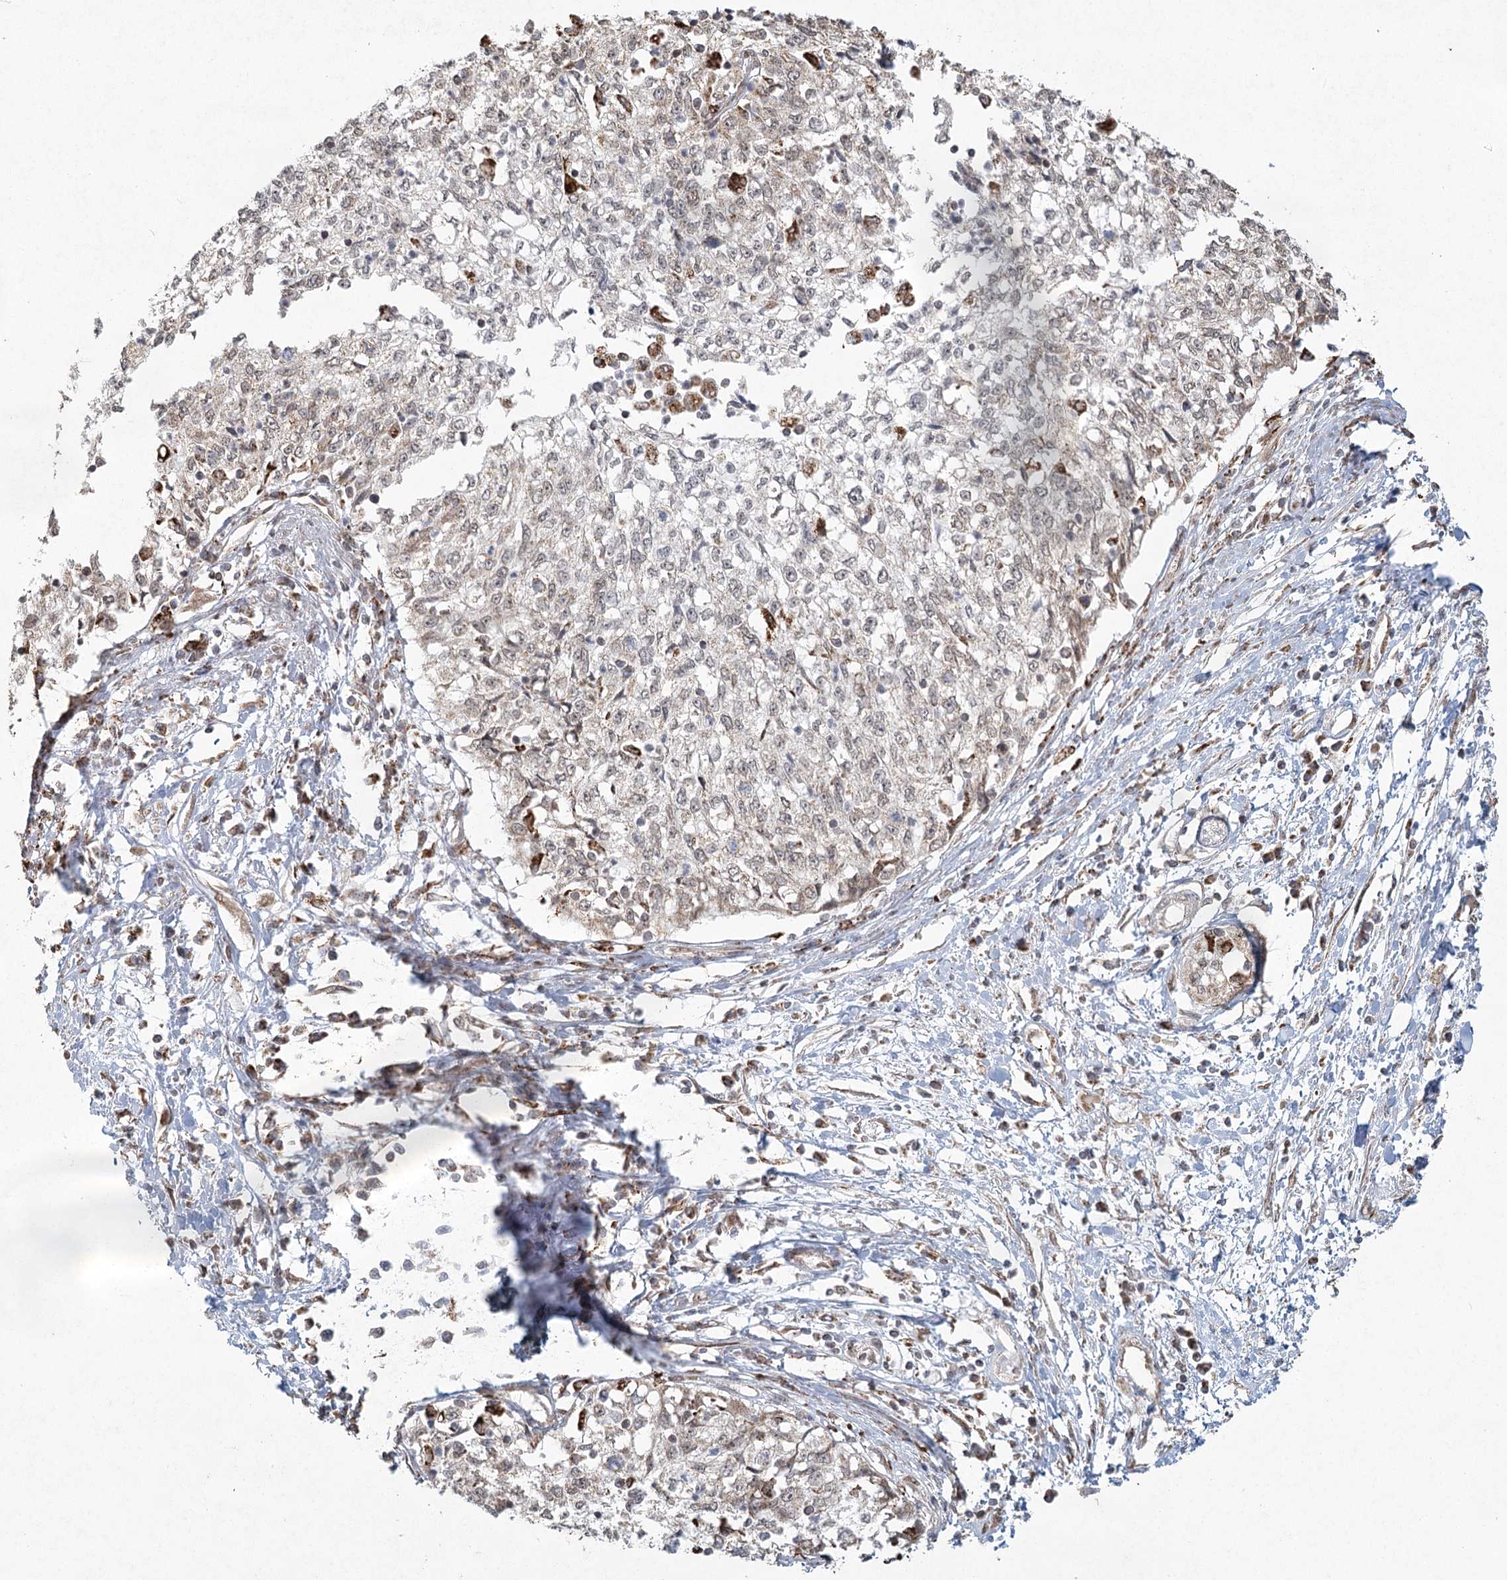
{"staining": {"intensity": "negative", "quantity": "none", "location": "none"}, "tissue": "cervical cancer", "cell_type": "Tumor cells", "image_type": "cancer", "snomed": [{"axis": "morphology", "description": "Squamous cell carcinoma, NOS"}, {"axis": "topography", "description": "Cervix"}], "caption": "This micrograph is of cervical squamous cell carcinoma stained with immunohistochemistry to label a protein in brown with the nuclei are counter-stained blue. There is no staining in tumor cells.", "gene": "LACTB", "patient": {"sex": "female", "age": 57}}